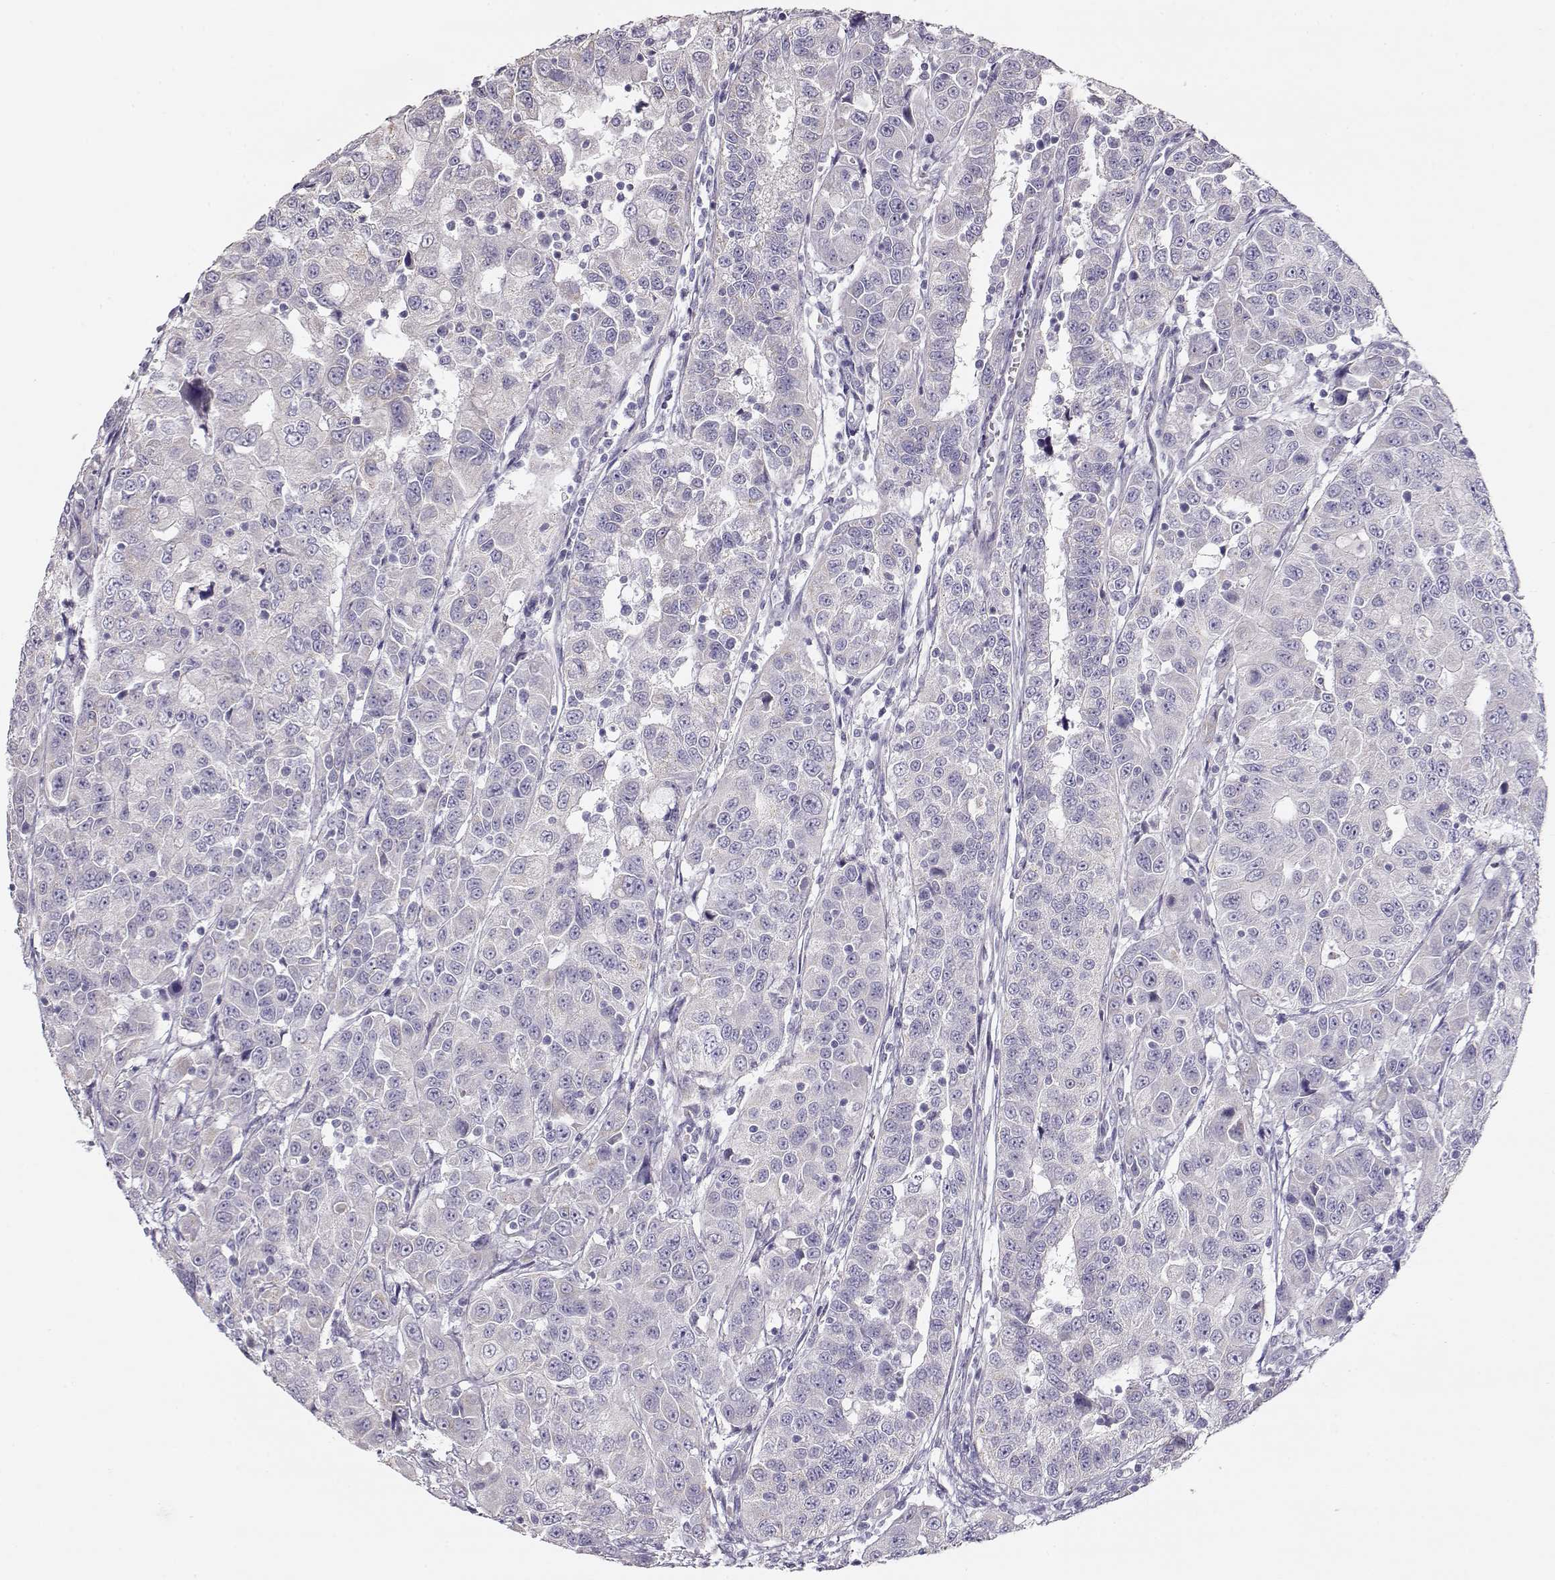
{"staining": {"intensity": "negative", "quantity": "none", "location": "none"}, "tissue": "urothelial cancer", "cell_type": "Tumor cells", "image_type": "cancer", "snomed": [{"axis": "morphology", "description": "Urothelial carcinoma, NOS"}, {"axis": "morphology", "description": "Urothelial carcinoma, High grade"}, {"axis": "topography", "description": "Urinary bladder"}], "caption": "DAB (3,3'-diaminobenzidine) immunohistochemical staining of high-grade urothelial carcinoma exhibits no significant positivity in tumor cells. (DAB immunohistochemistry, high magnification).", "gene": "GLIPR1L2", "patient": {"sex": "female", "age": 73}}